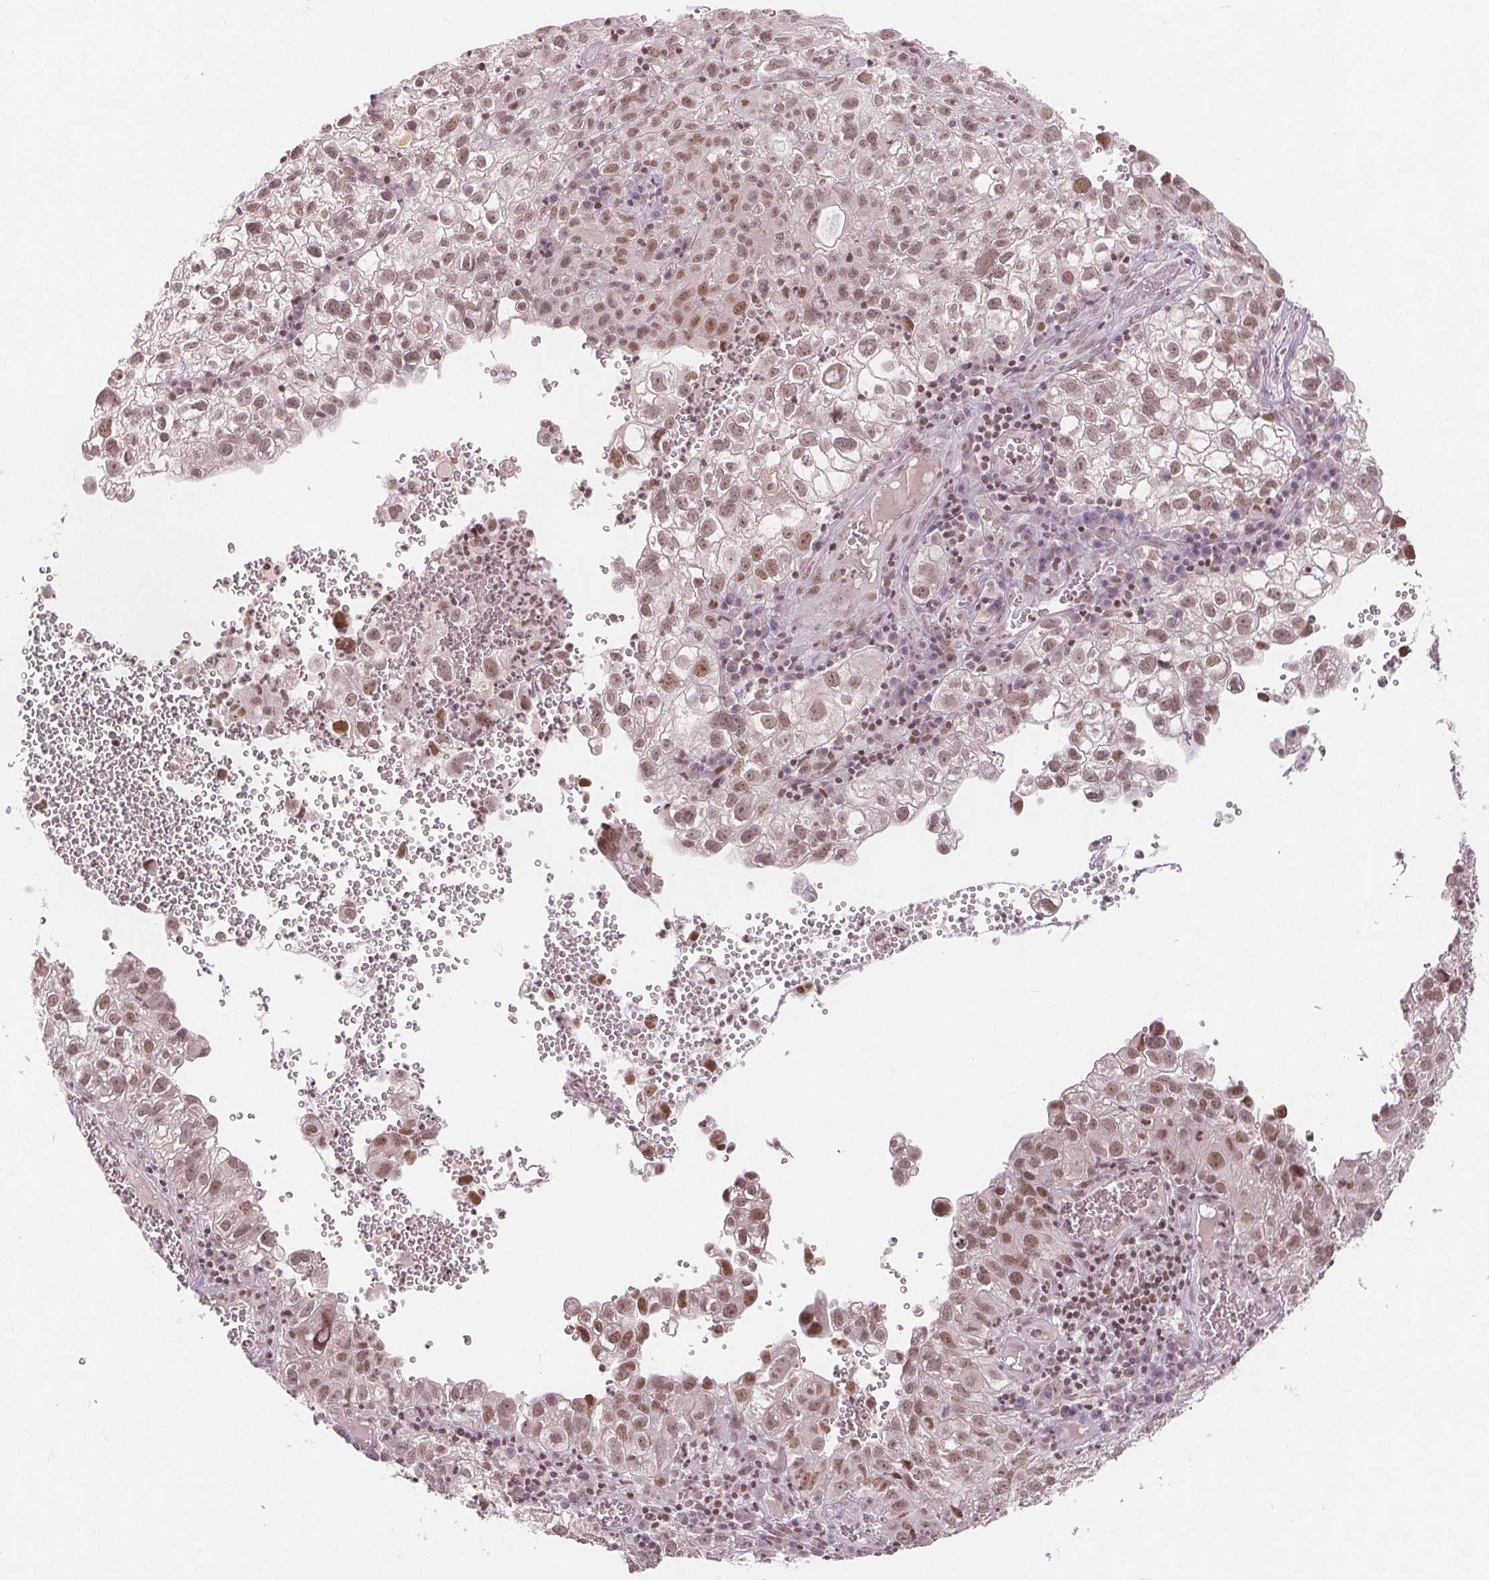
{"staining": {"intensity": "moderate", "quantity": ">75%", "location": "nuclear"}, "tissue": "cervical cancer", "cell_type": "Tumor cells", "image_type": "cancer", "snomed": [{"axis": "morphology", "description": "Squamous cell carcinoma, NOS"}, {"axis": "topography", "description": "Cervix"}], "caption": "A histopathology image of cervical cancer (squamous cell carcinoma) stained for a protein exhibits moderate nuclear brown staining in tumor cells. (Stains: DAB (3,3'-diaminobenzidine) in brown, nuclei in blue, Microscopy: brightfield microscopy at high magnification).", "gene": "DEK", "patient": {"sex": "female", "age": 55}}